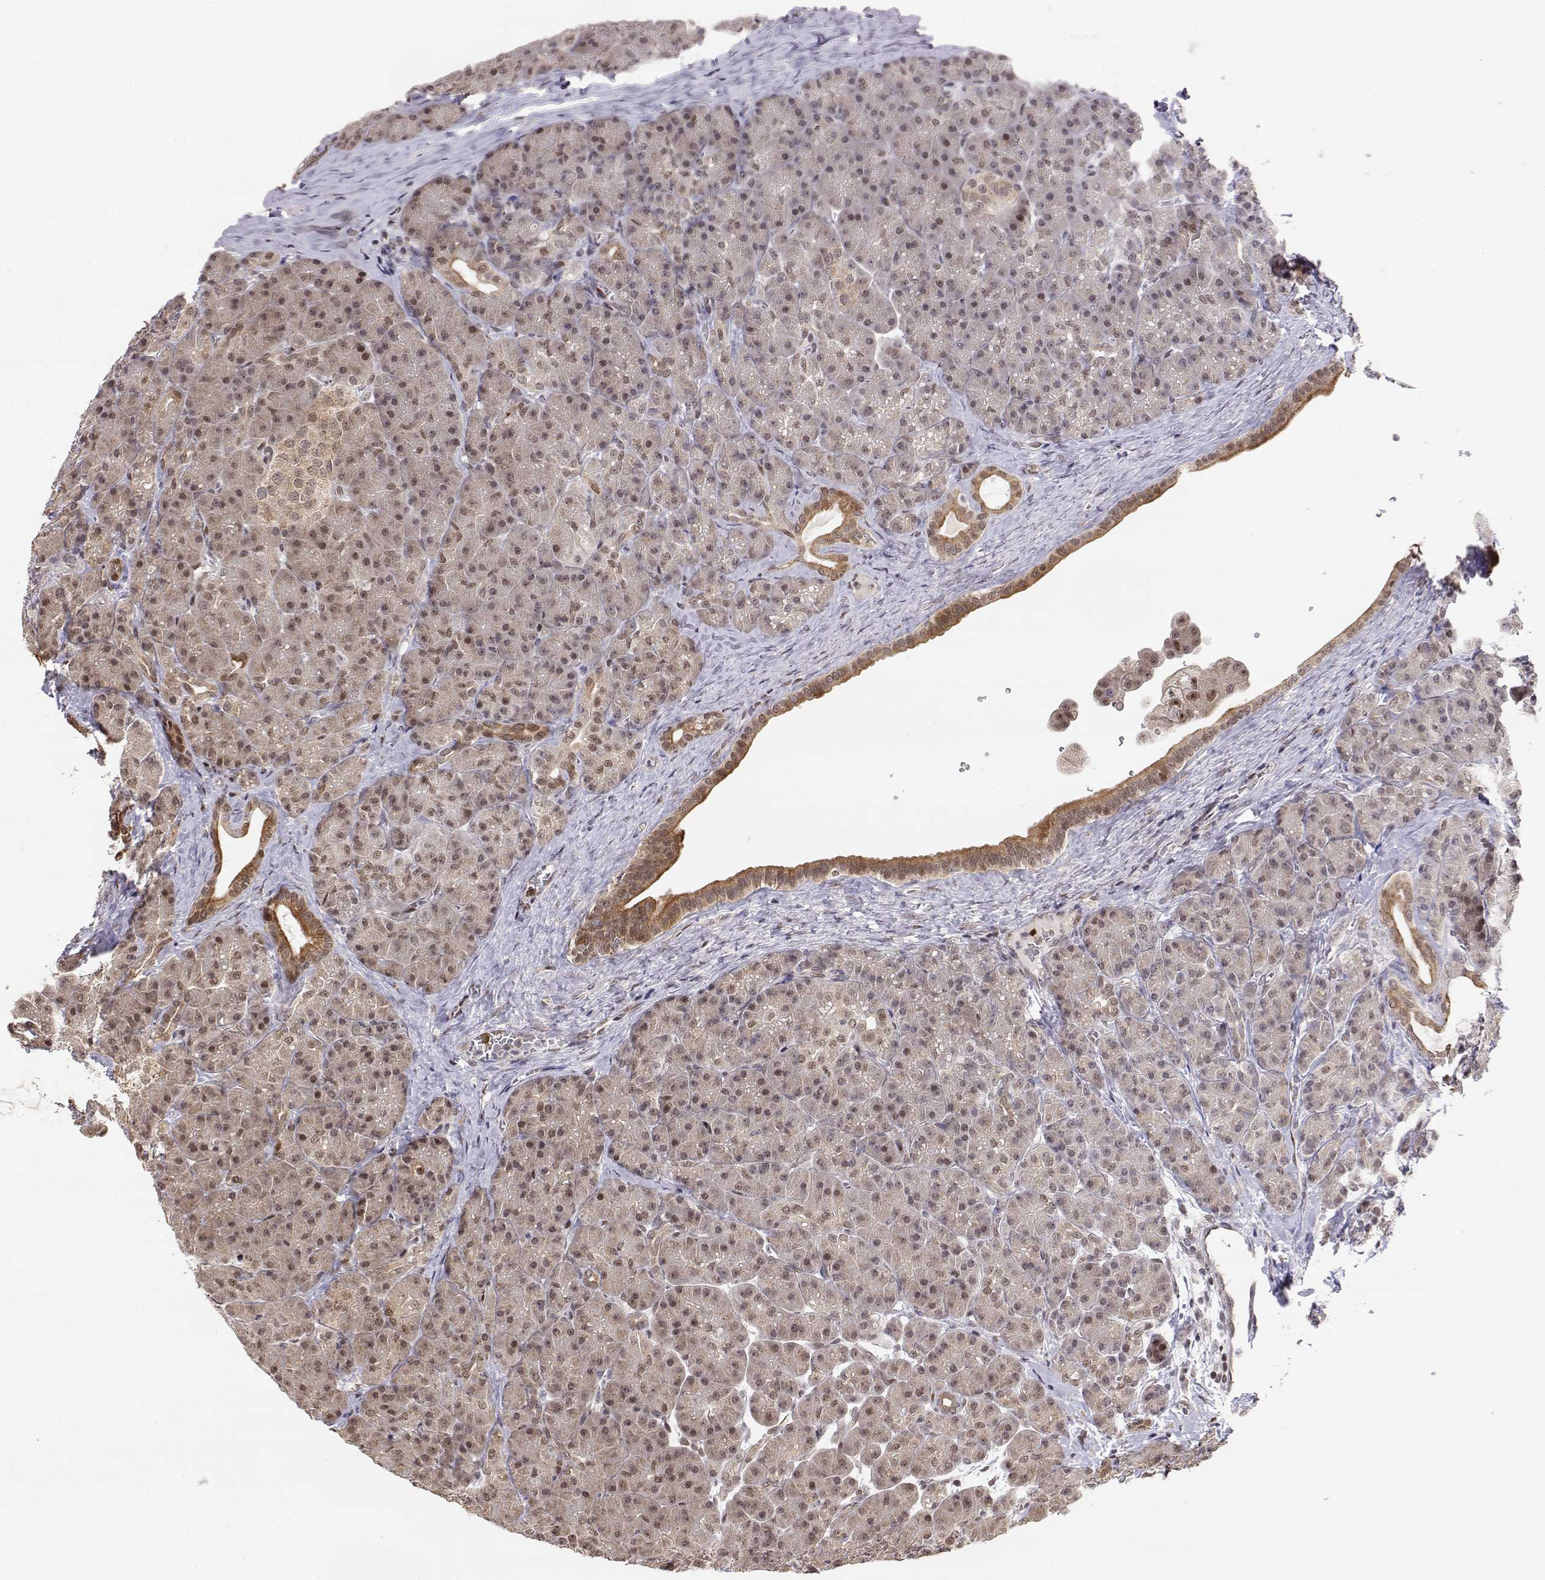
{"staining": {"intensity": "strong", "quantity": "<25%", "location": "nuclear"}, "tissue": "pancreas", "cell_type": "Exocrine glandular cells", "image_type": "normal", "snomed": [{"axis": "morphology", "description": "Normal tissue, NOS"}, {"axis": "topography", "description": "Pancreas"}], "caption": "Immunohistochemistry histopathology image of normal human pancreas stained for a protein (brown), which displays medium levels of strong nuclear staining in about <25% of exocrine glandular cells.", "gene": "BRCA1", "patient": {"sex": "male", "age": 57}}